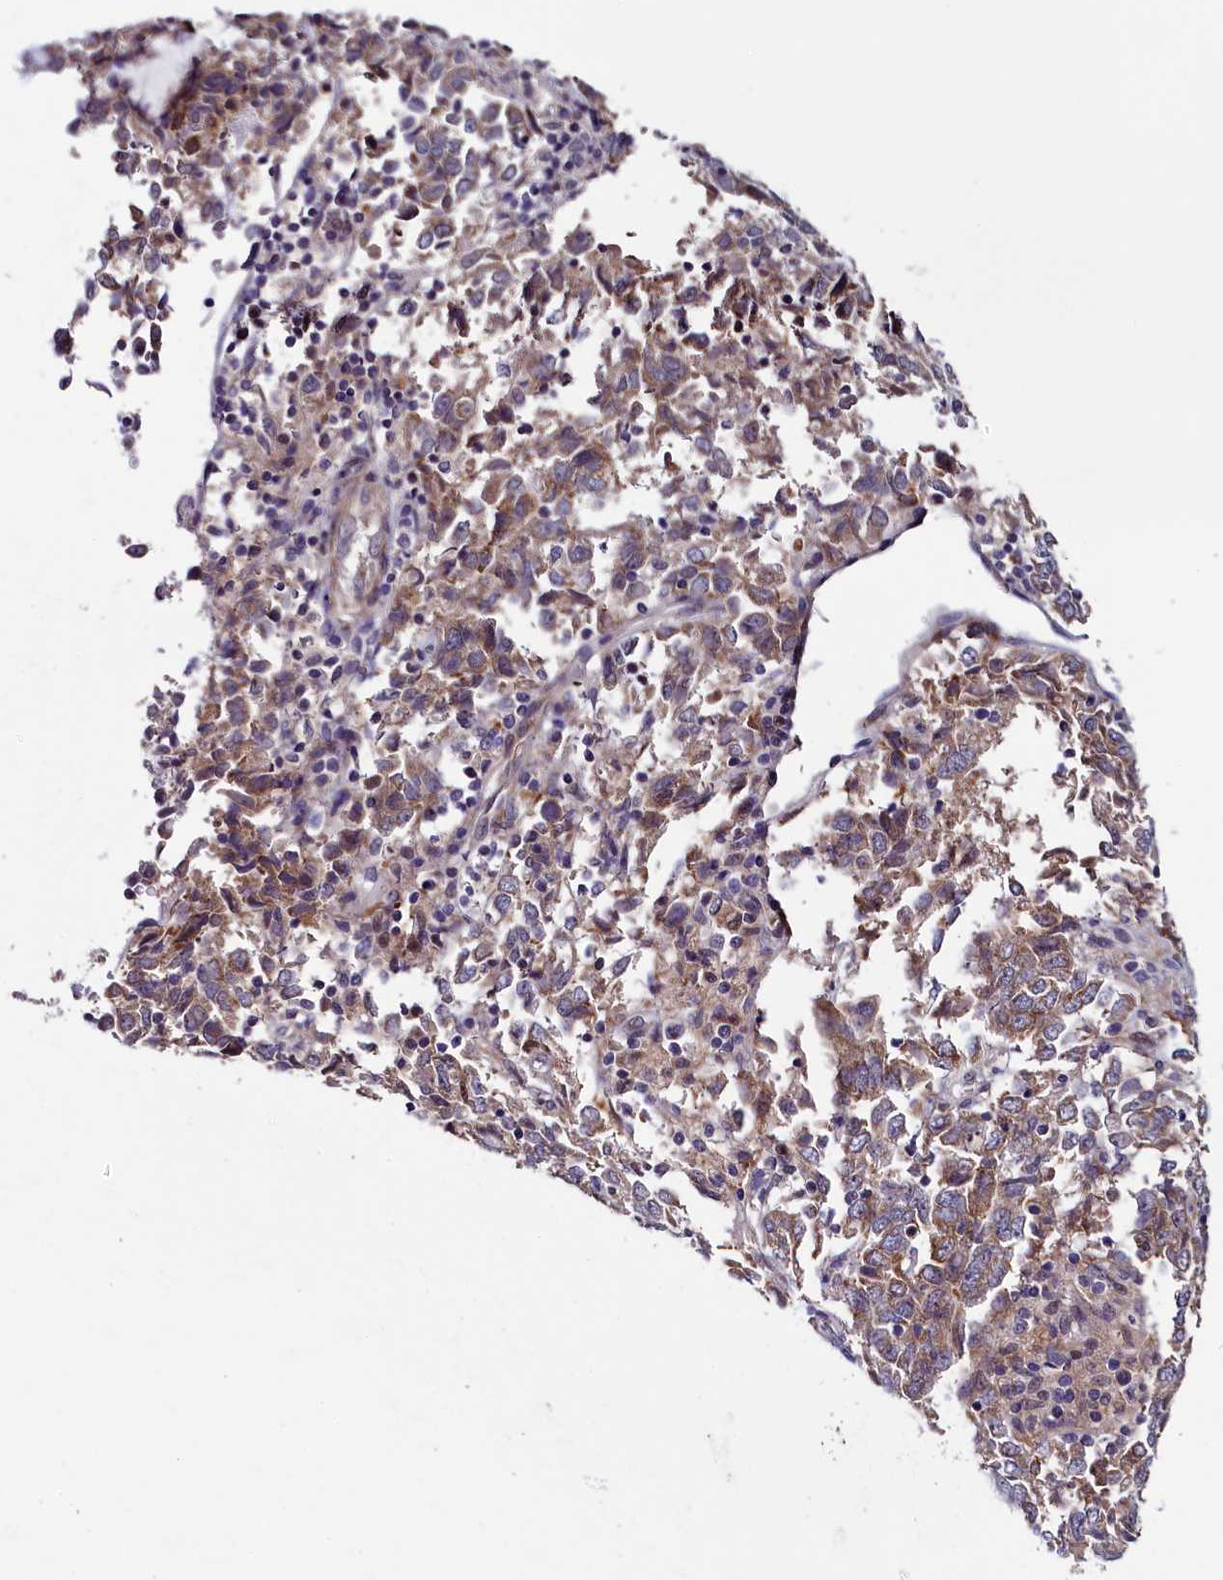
{"staining": {"intensity": "weak", "quantity": ">75%", "location": "cytoplasmic/membranous"}, "tissue": "endometrial cancer", "cell_type": "Tumor cells", "image_type": "cancer", "snomed": [{"axis": "morphology", "description": "Adenocarcinoma, NOS"}, {"axis": "topography", "description": "Endometrium"}], "caption": "About >75% of tumor cells in adenocarcinoma (endometrial) reveal weak cytoplasmic/membranous protein staining as visualized by brown immunohistochemical staining.", "gene": "SLC39A6", "patient": {"sex": "female", "age": 80}}